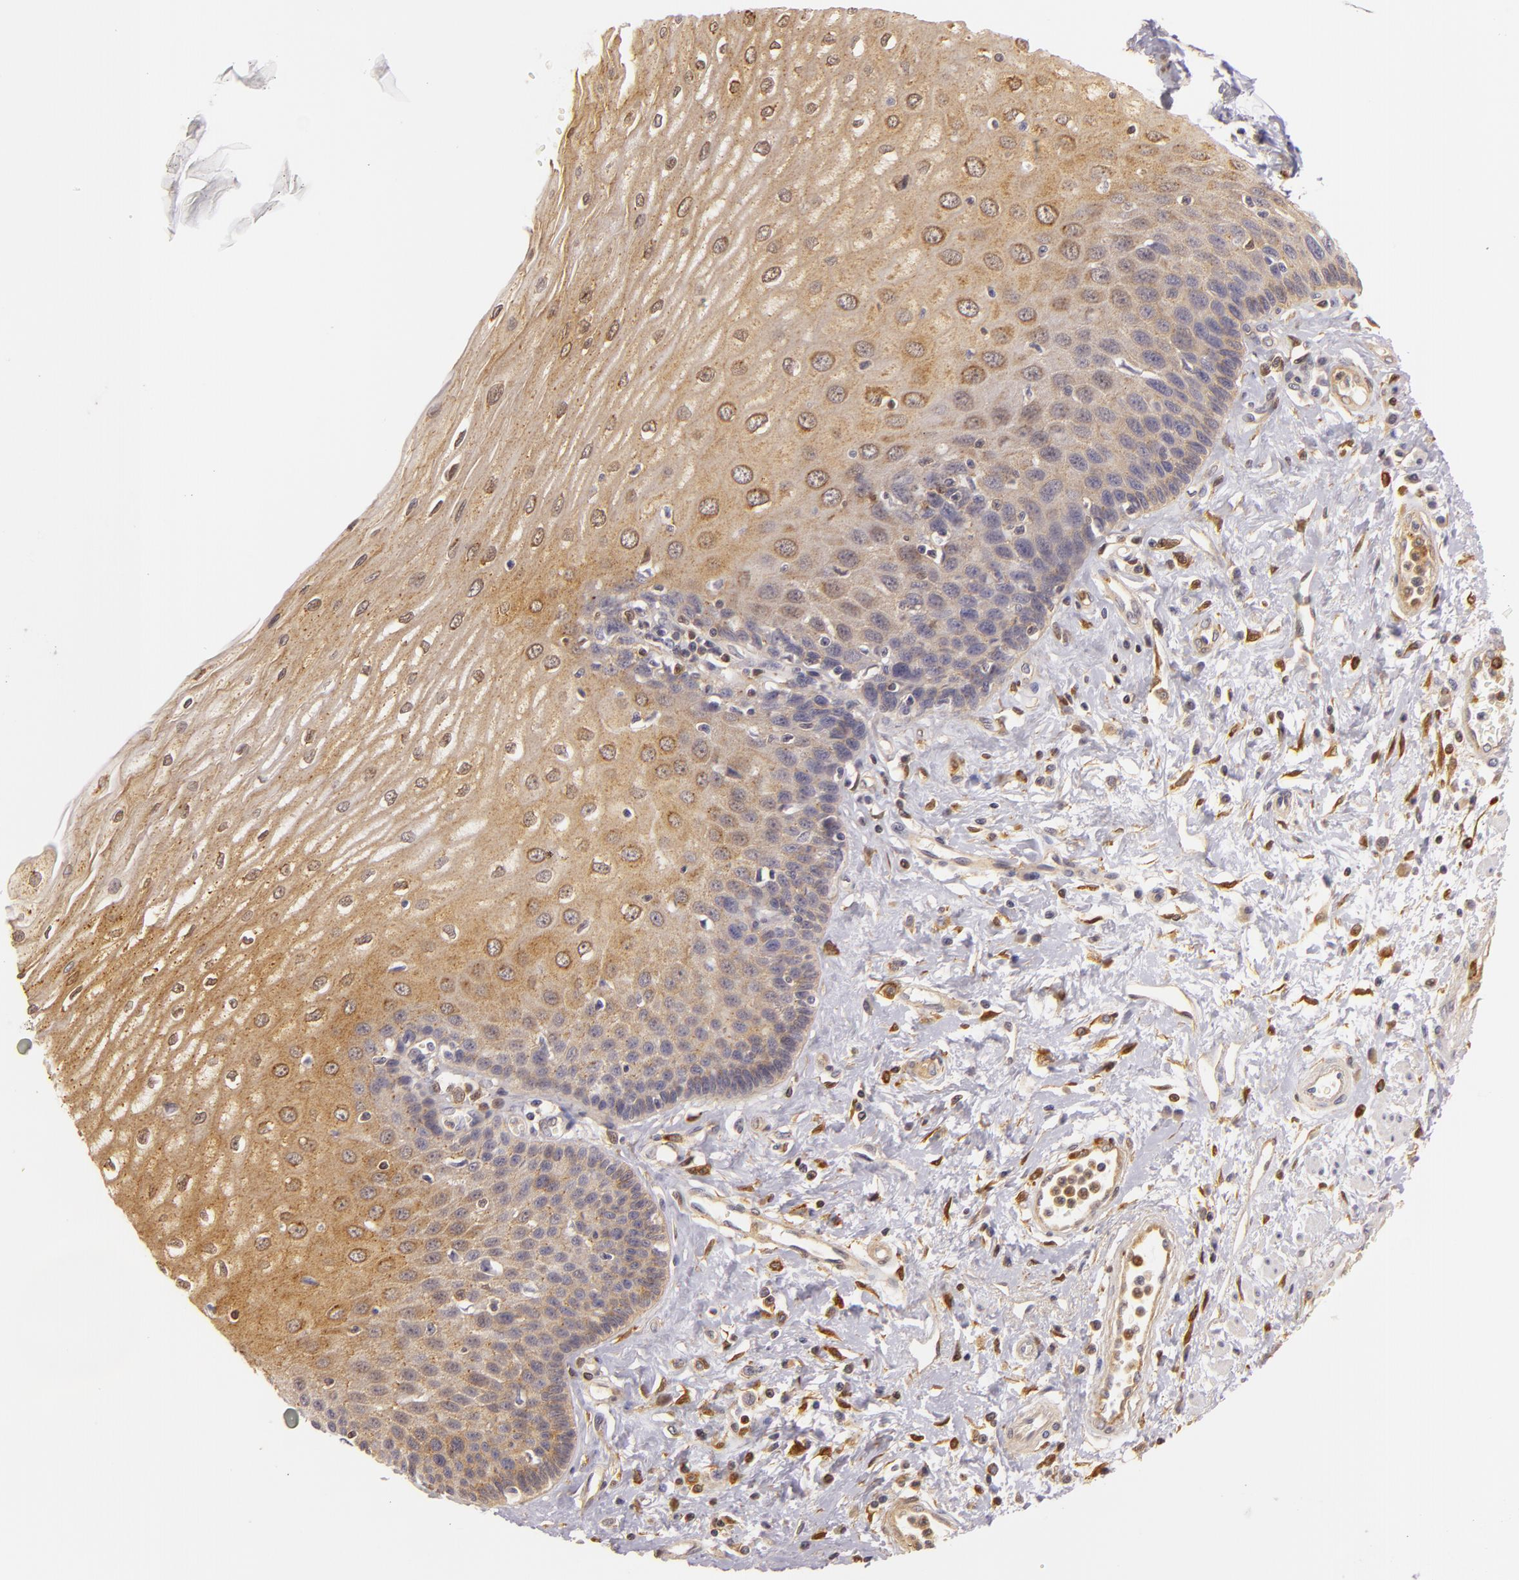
{"staining": {"intensity": "moderate", "quantity": ">75%", "location": "cytoplasmic/membranous"}, "tissue": "esophagus", "cell_type": "Squamous epithelial cells", "image_type": "normal", "snomed": [{"axis": "morphology", "description": "Normal tissue, NOS"}, {"axis": "topography", "description": "Esophagus"}], "caption": "The histopathology image demonstrates a brown stain indicating the presence of a protein in the cytoplasmic/membranous of squamous epithelial cells in esophagus. (brown staining indicates protein expression, while blue staining denotes nuclei).", "gene": "TOM1", "patient": {"sex": "male", "age": 62}}